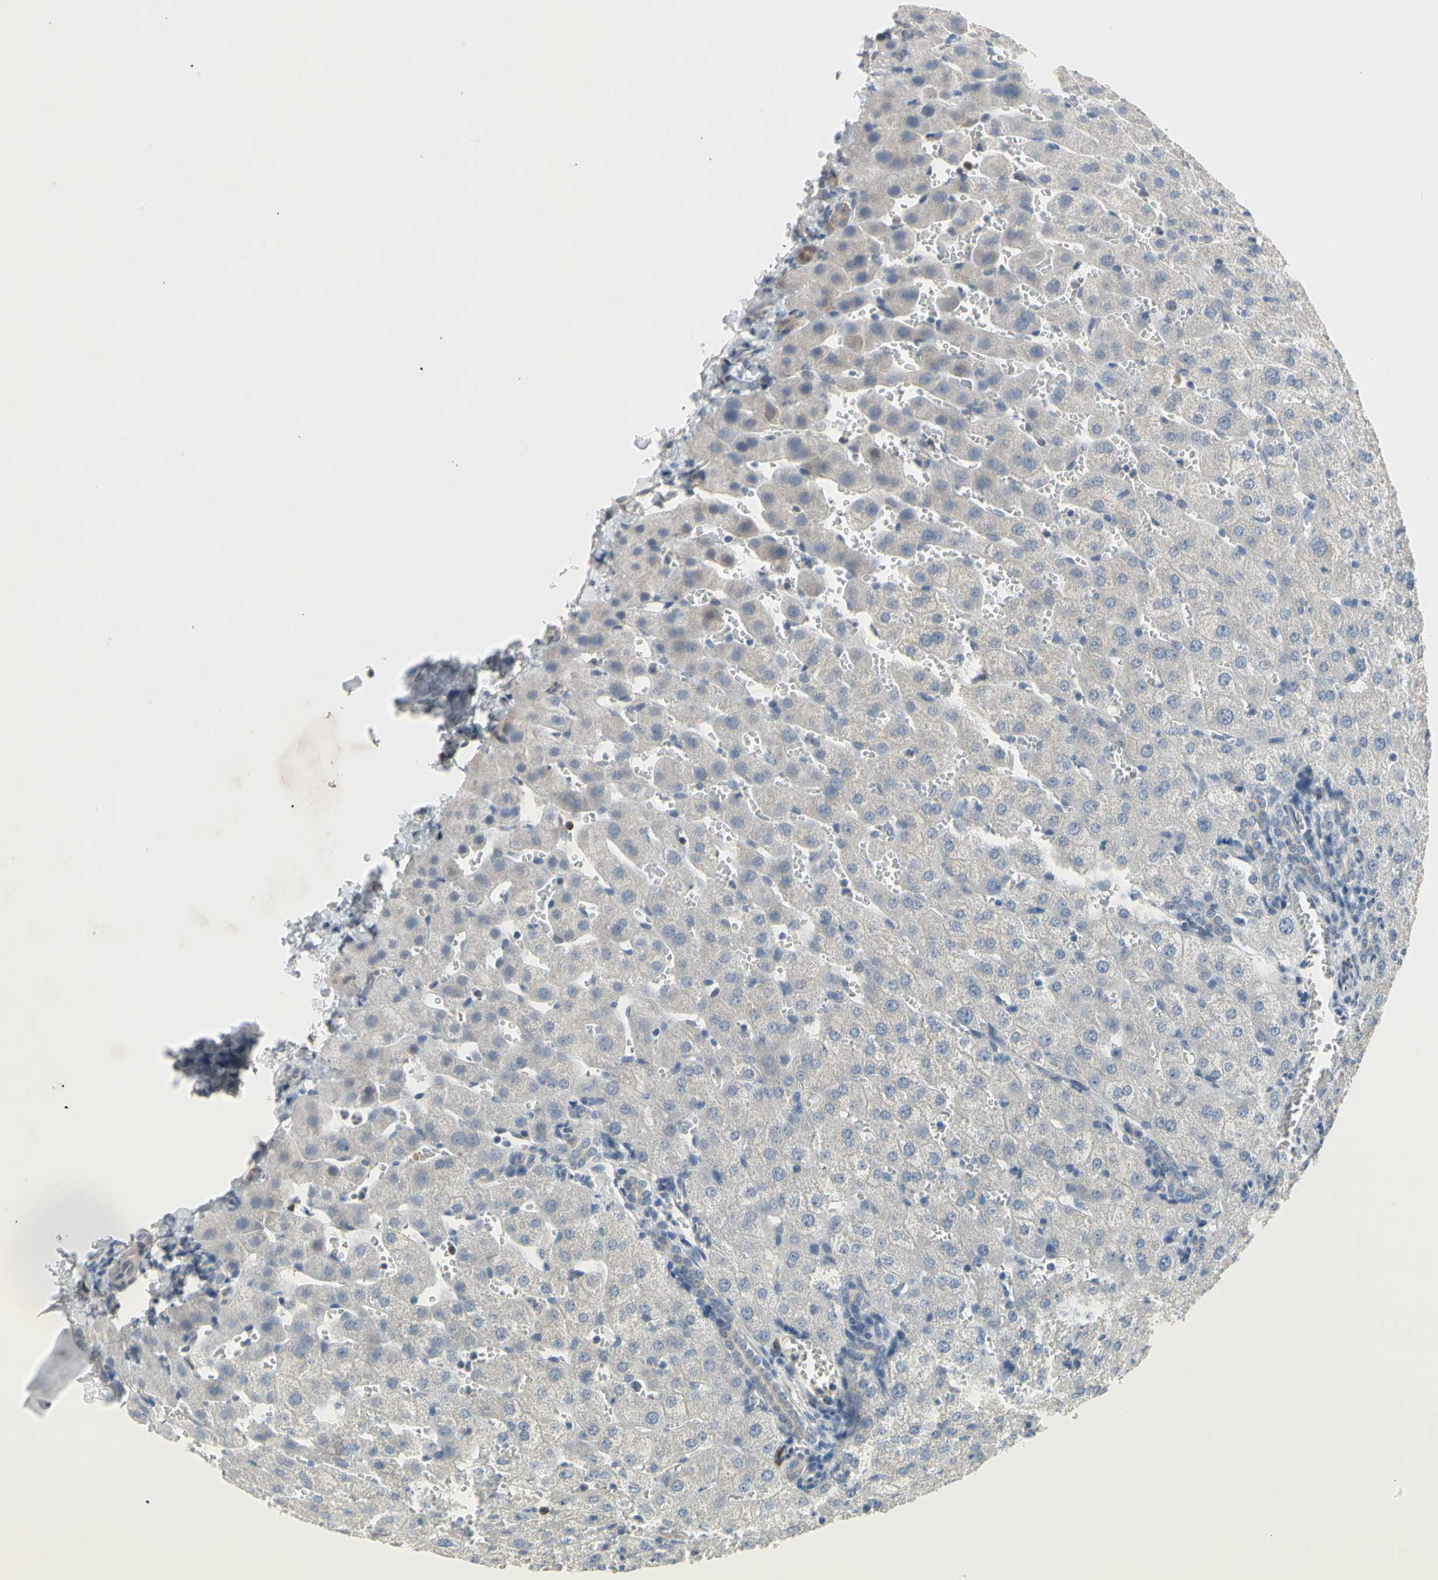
{"staining": {"intensity": "weak", "quantity": ">75%", "location": "cytoplasmic/membranous"}, "tissue": "liver", "cell_type": "Cholangiocytes", "image_type": "normal", "snomed": [{"axis": "morphology", "description": "Normal tissue, NOS"}, {"axis": "morphology", "description": "Fibrosis, NOS"}, {"axis": "topography", "description": "Liver"}], "caption": "Protein positivity by immunohistochemistry (IHC) demonstrates weak cytoplasmic/membranous expression in approximately >75% of cholangiocytes in normal liver.", "gene": "MARK1", "patient": {"sex": "female", "age": 29}}